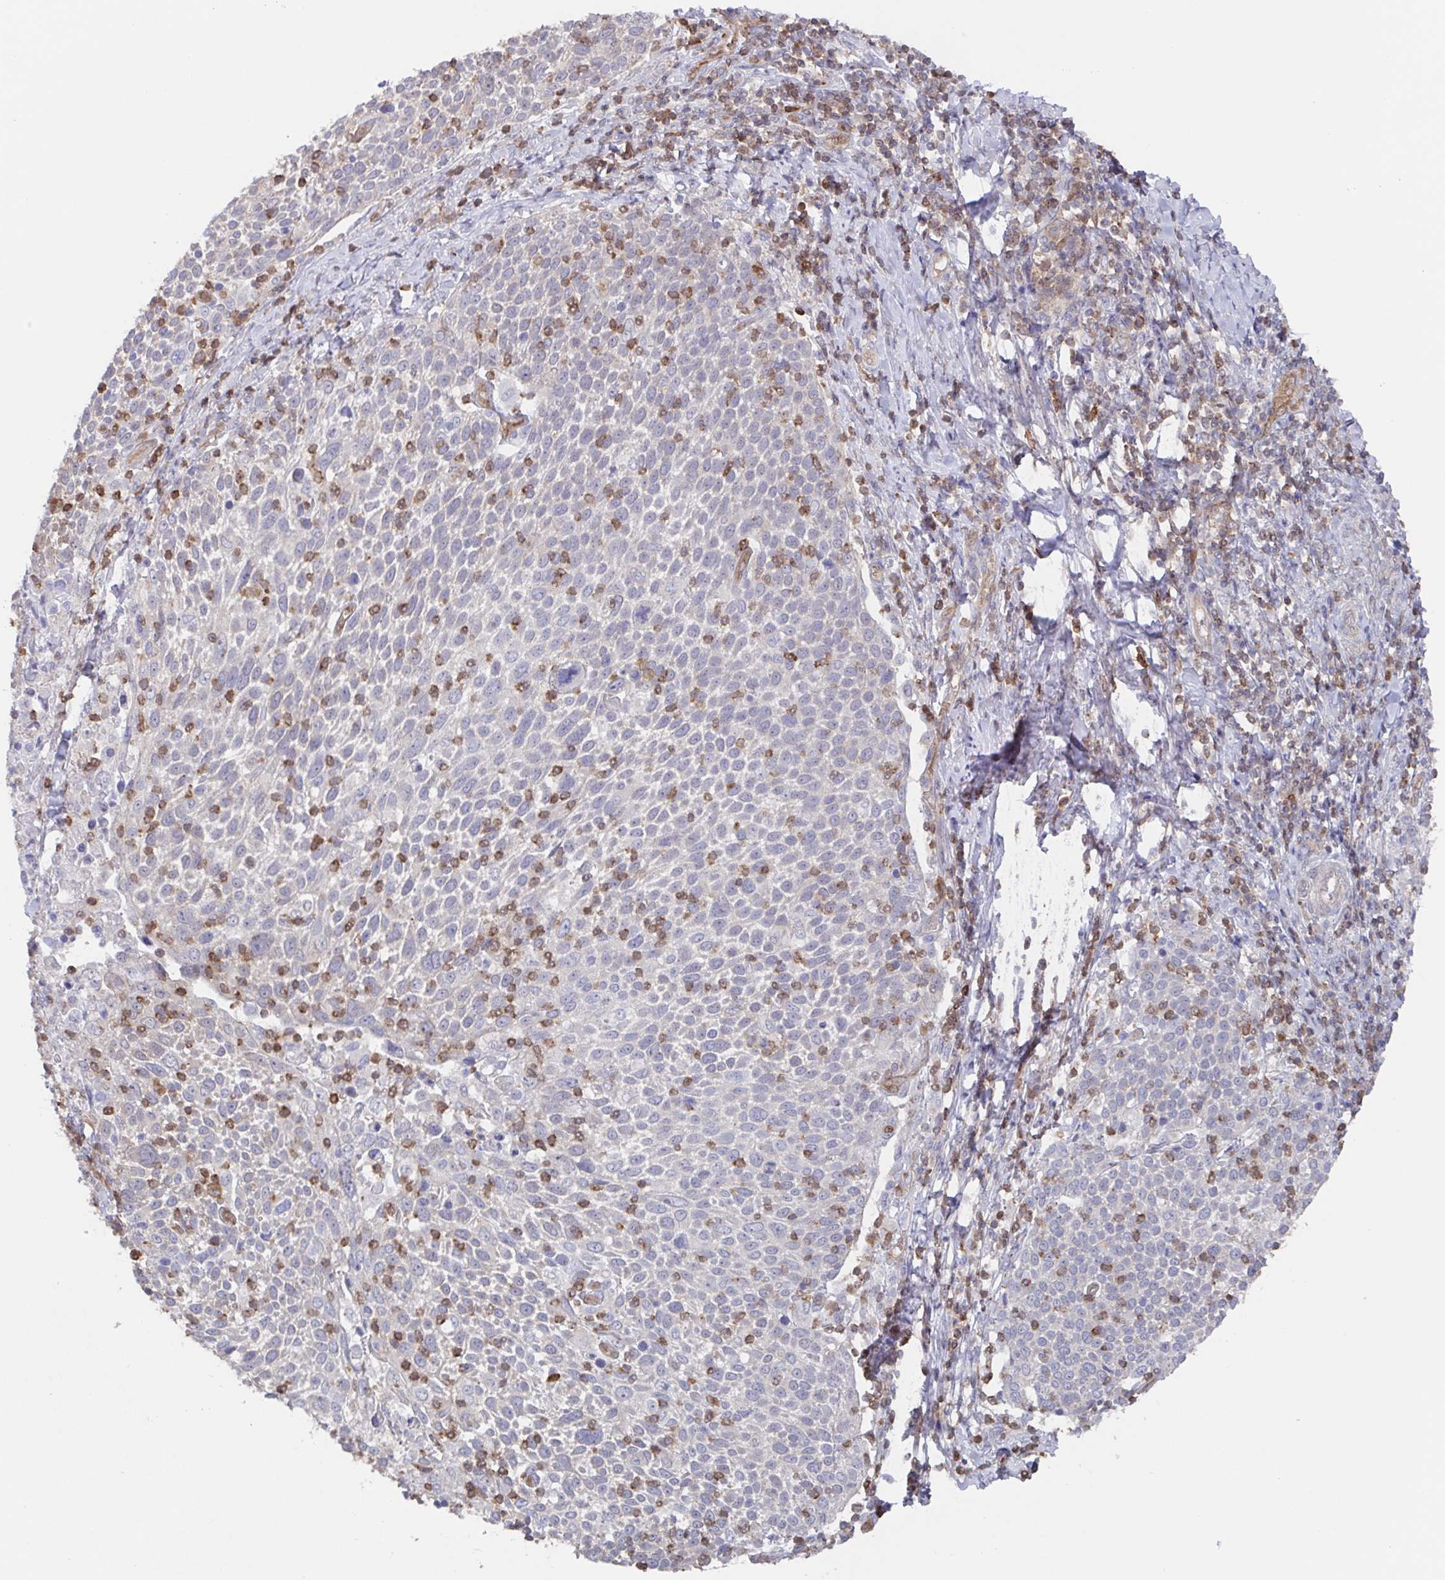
{"staining": {"intensity": "negative", "quantity": "none", "location": "none"}, "tissue": "cervical cancer", "cell_type": "Tumor cells", "image_type": "cancer", "snomed": [{"axis": "morphology", "description": "Squamous cell carcinoma, NOS"}, {"axis": "topography", "description": "Cervix"}], "caption": "IHC photomicrograph of cervical cancer (squamous cell carcinoma) stained for a protein (brown), which displays no positivity in tumor cells.", "gene": "AGFG2", "patient": {"sex": "female", "age": 61}}